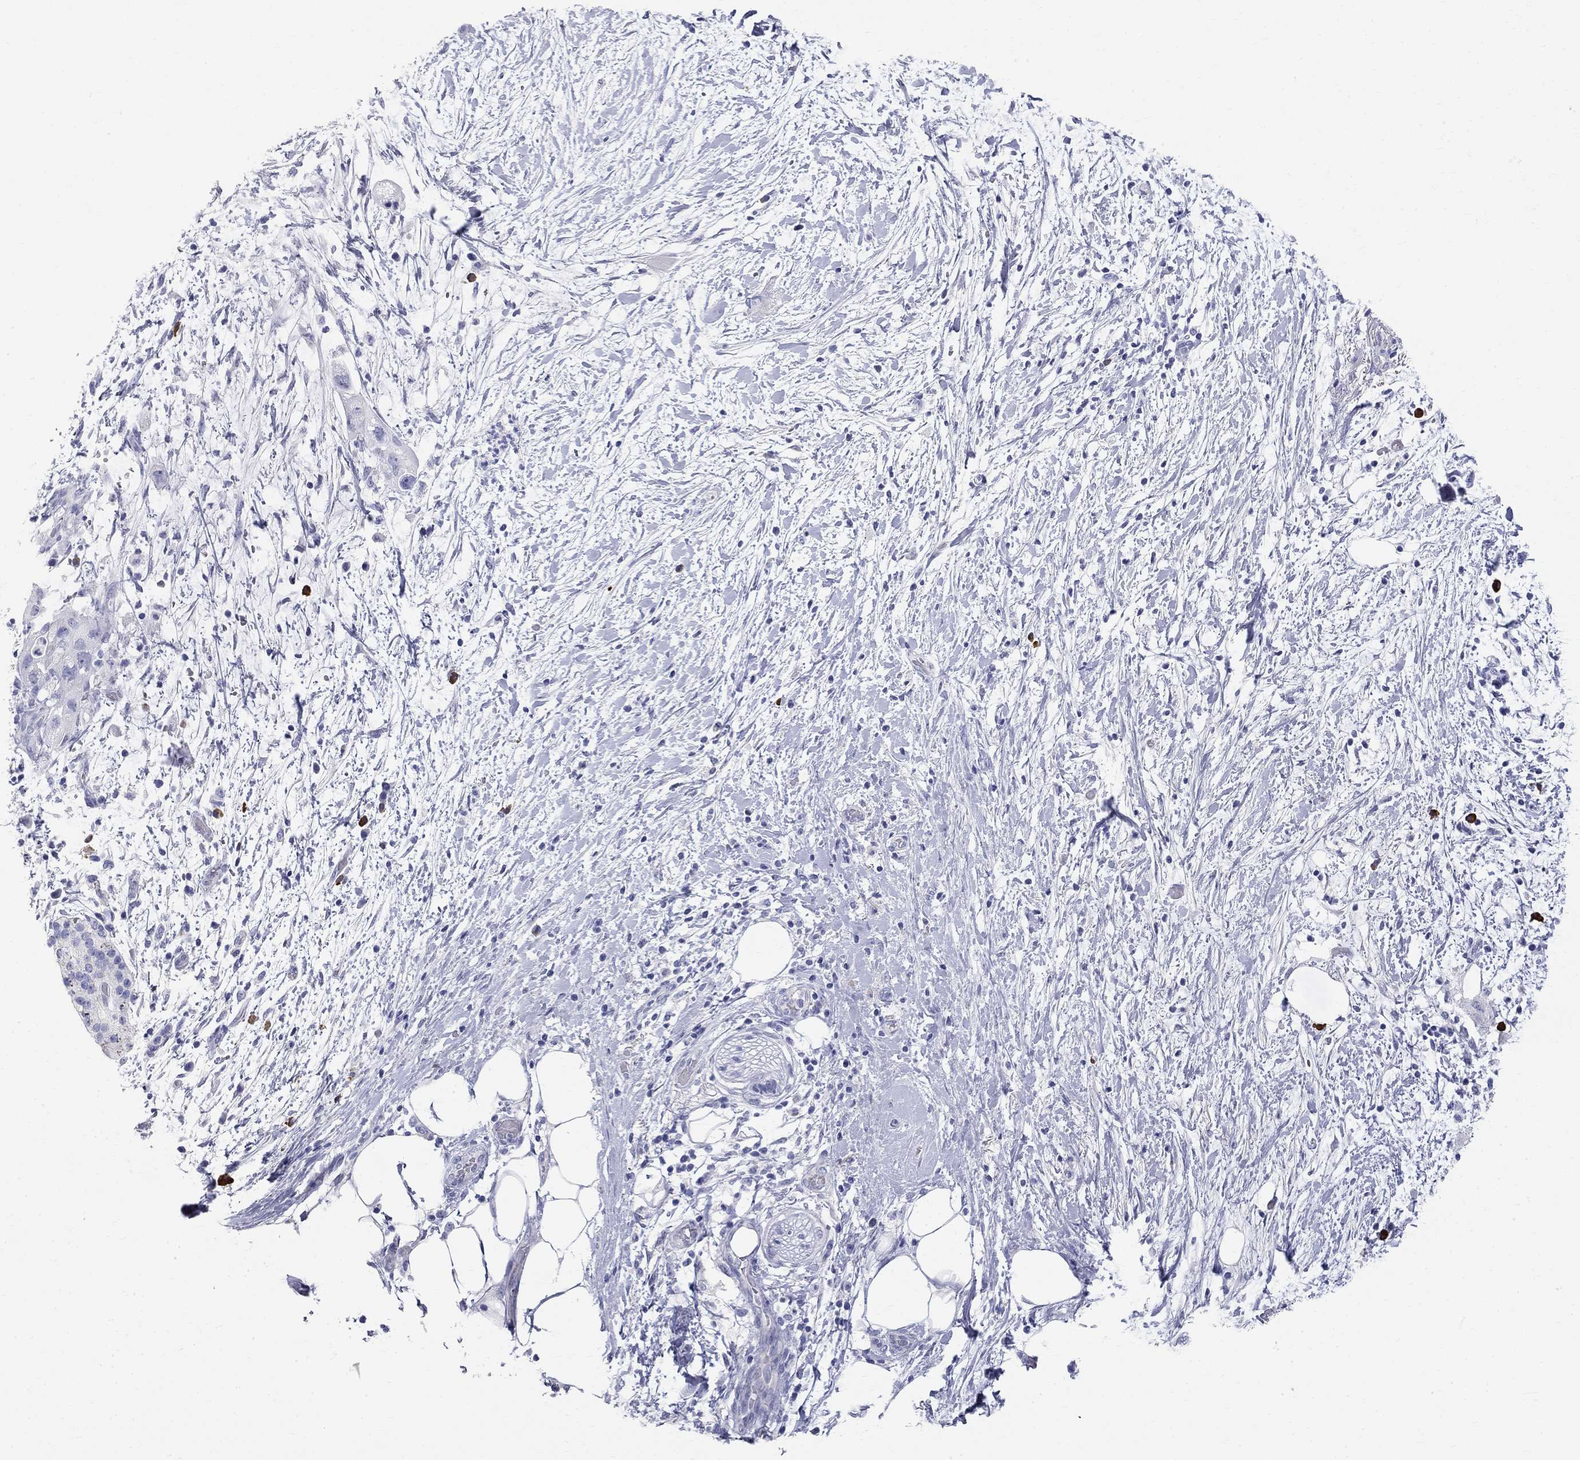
{"staining": {"intensity": "negative", "quantity": "none", "location": "none"}, "tissue": "pancreatic cancer", "cell_type": "Tumor cells", "image_type": "cancer", "snomed": [{"axis": "morphology", "description": "Adenocarcinoma, NOS"}, {"axis": "topography", "description": "Pancreas"}], "caption": "Immunohistochemistry histopathology image of human pancreatic adenocarcinoma stained for a protein (brown), which reveals no expression in tumor cells. (DAB (3,3'-diaminobenzidine) IHC visualized using brightfield microscopy, high magnification).", "gene": "PHOX2B", "patient": {"sex": "female", "age": 72}}